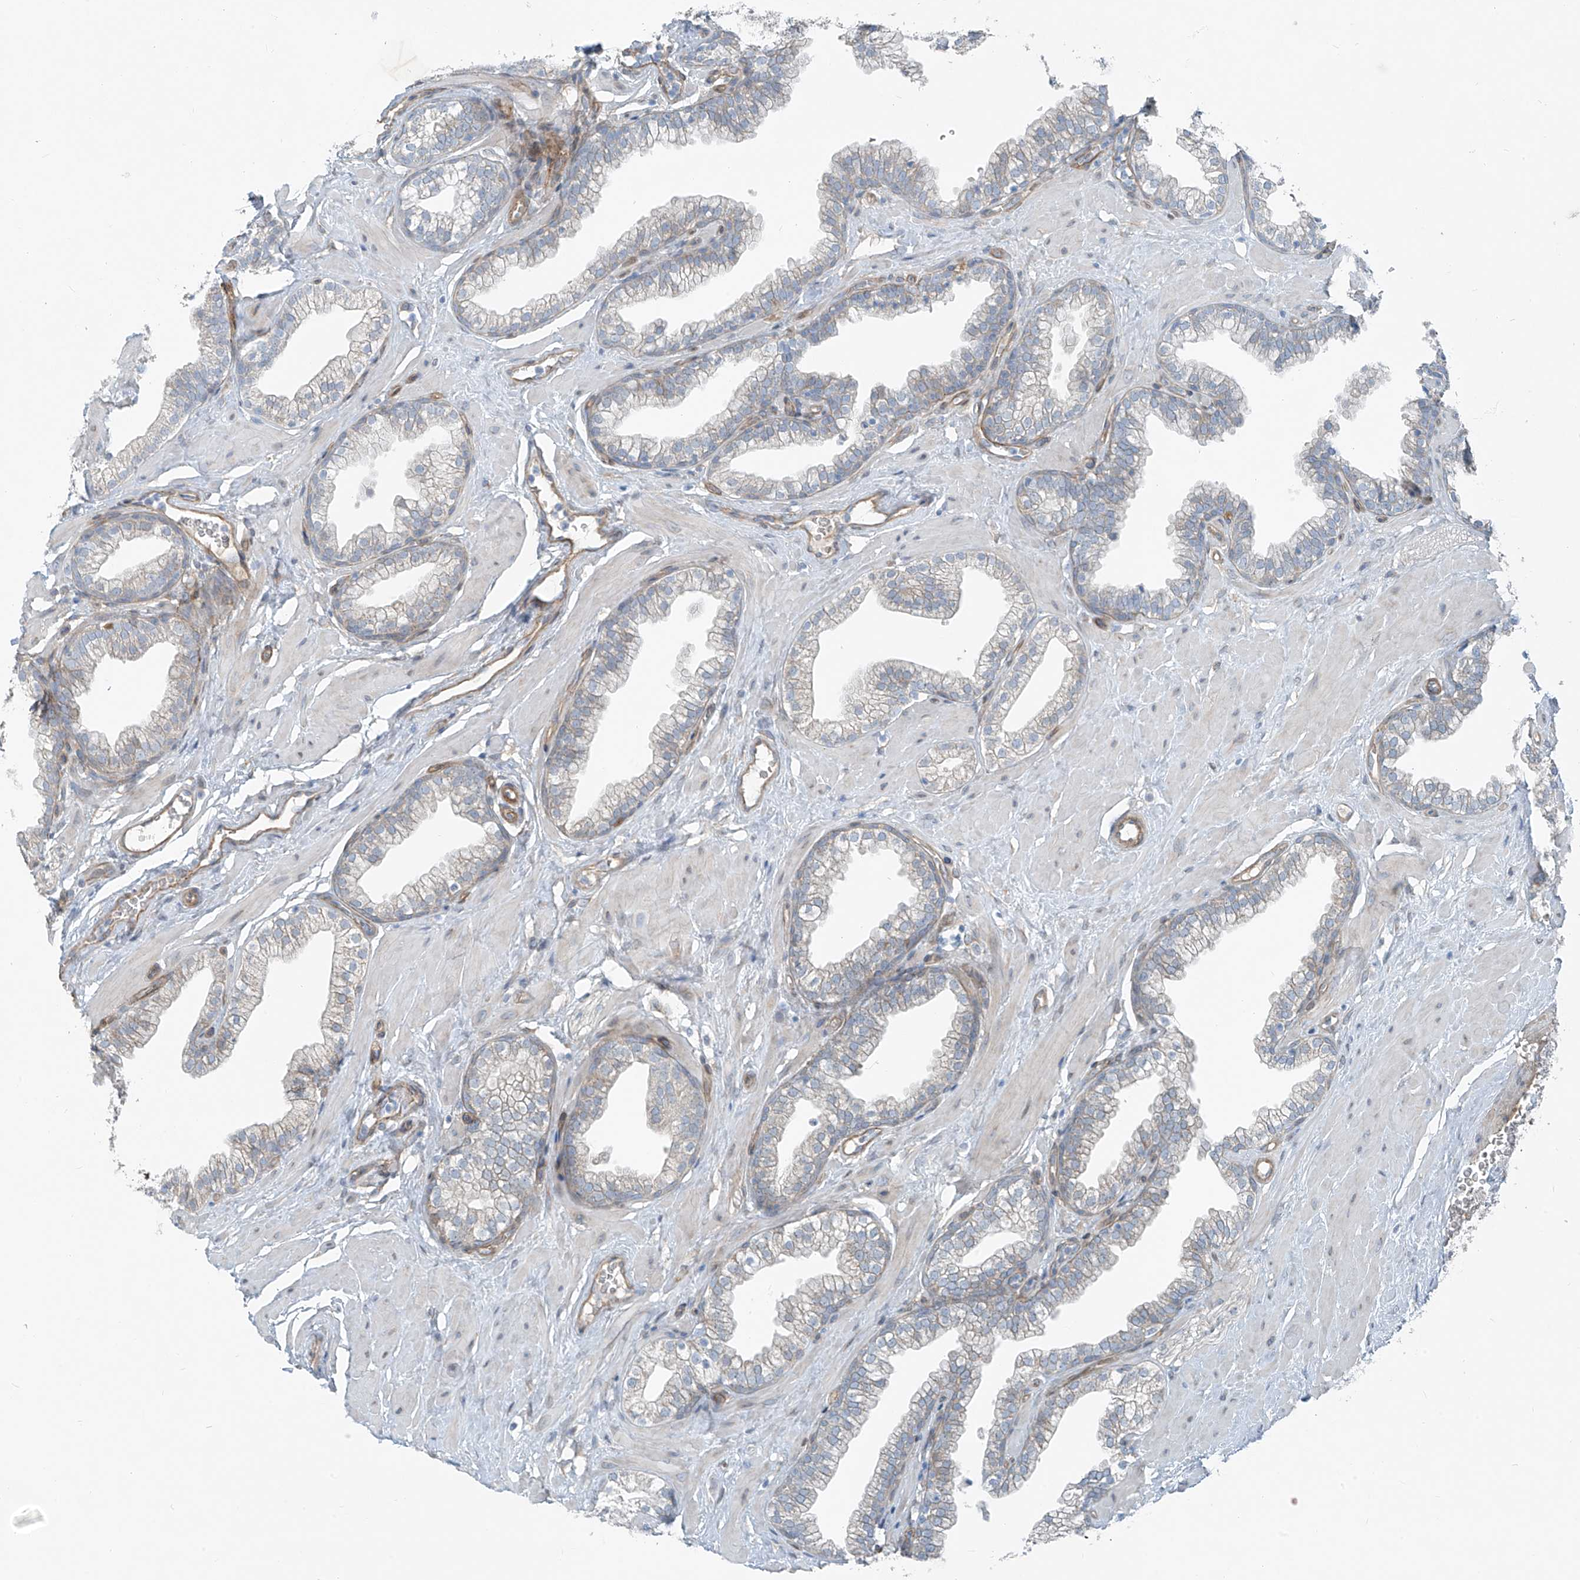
{"staining": {"intensity": "negative", "quantity": "none", "location": "none"}, "tissue": "prostate", "cell_type": "Glandular cells", "image_type": "normal", "snomed": [{"axis": "morphology", "description": "Normal tissue, NOS"}, {"axis": "morphology", "description": "Urothelial carcinoma, Low grade"}, {"axis": "topography", "description": "Urinary bladder"}, {"axis": "topography", "description": "Prostate"}], "caption": "DAB (3,3'-diaminobenzidine) immunohistochemical staining of unremarkable human prostate demonstrates no significant positivity in glandular cells.", "gene": "TNS2", "patient": {"sex": "male", "age": 60}}